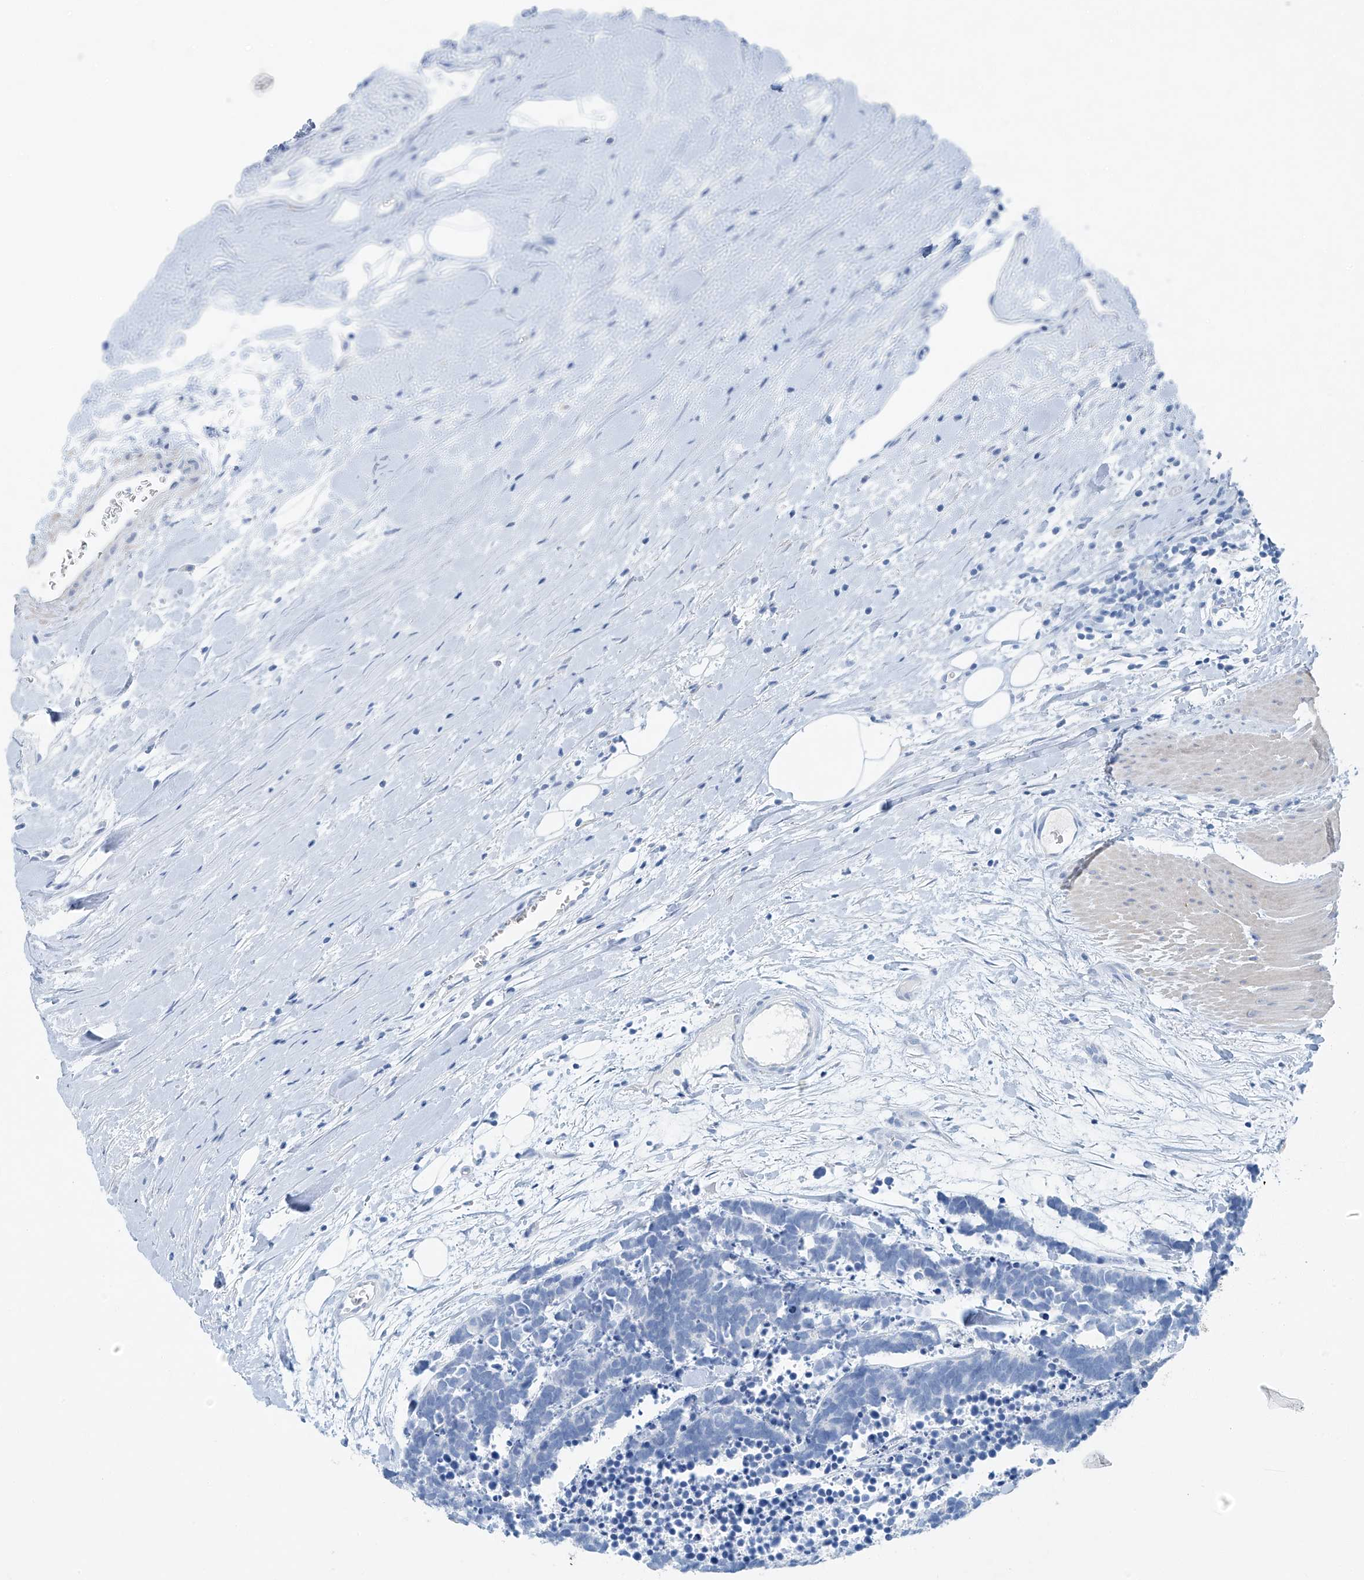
{"staining": {"intensity": "negative", "quantity": "none", "location": "none"}, "tissue": "carcinoid", "cell_type": "Tumor cells", "image_type": "cancer", "snomed": [{"axis": "morphology", "description": "Carcinoma, NOS"}, {"axis": "morphology", "description": "Carcinoid, malignant, NOS"}, {"axis": "topography", "description": "Urinary bladder"}], "caption": "High power microscopy micrograph of an immunohistochemistry histopathology image of carcinoid (malignant), revealing no significant staining in tumor cells. (DAB immunohistochemistry visualized using brightfield microscopy, high magnification).", "gene": "C1orf87", "patient": {"sex": "male", "age": 57}}